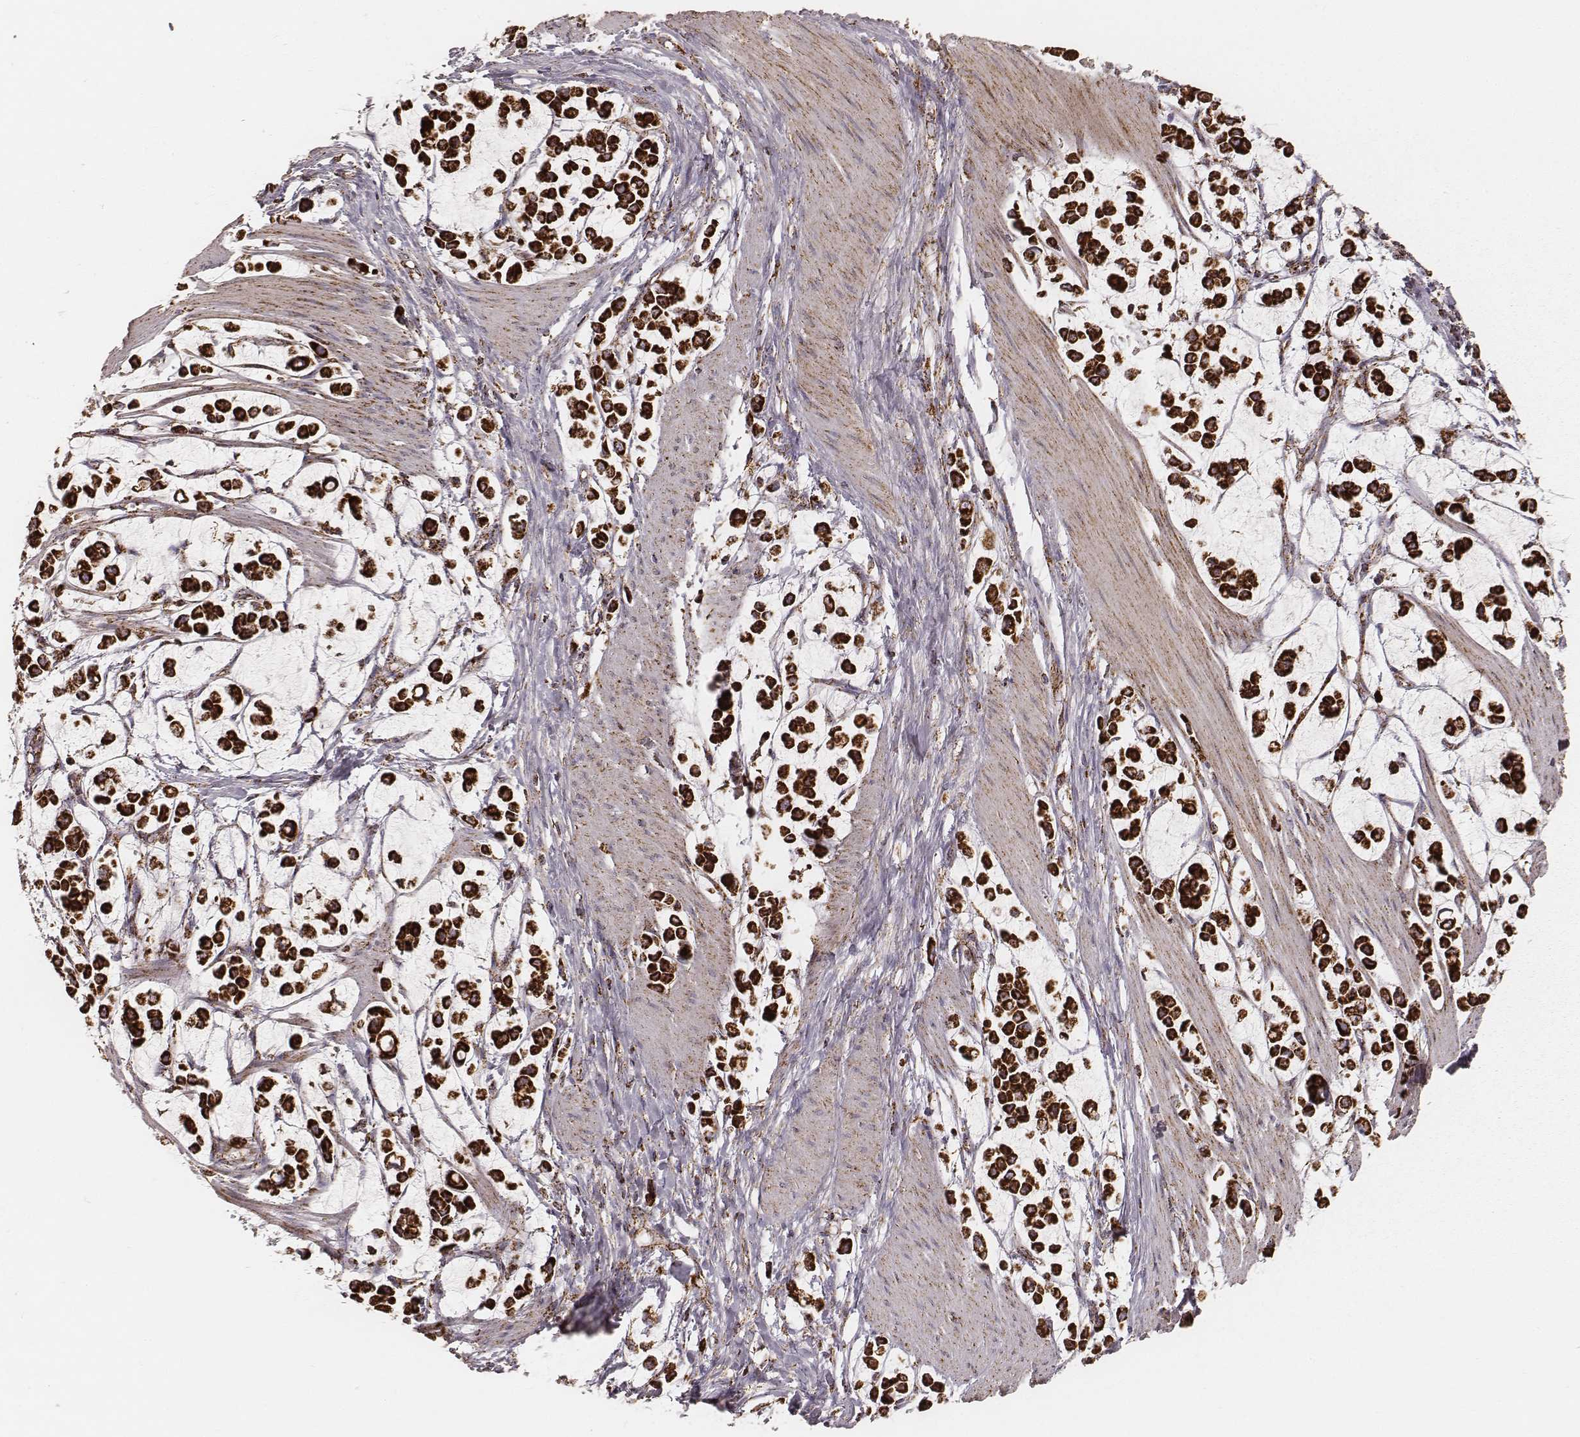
{"staining": {"intensity": "strong", "quantity": ">75%", "location": "cytoplasmic/membranous"}, "tissue": "stomach cancer", "cell_type": "Tumor cells", "image_type": "cancer", "snomed": [{"axis": "morphology", "description": "Adenocarcinoma, NOS"}, {"axis": "topography", "description": "Stomach"}], "caption": "Immunohistochemistry (DAB) staining of human adenocarcinoma (stomach) displays strong cytoplasmic/membranous protein staining in about >75% of tumor cells. (brown staining indicates protein expression, while blue staining denotes nuclei).", "gene": "CS", "patient": {"sex": "male", "age": 82}}